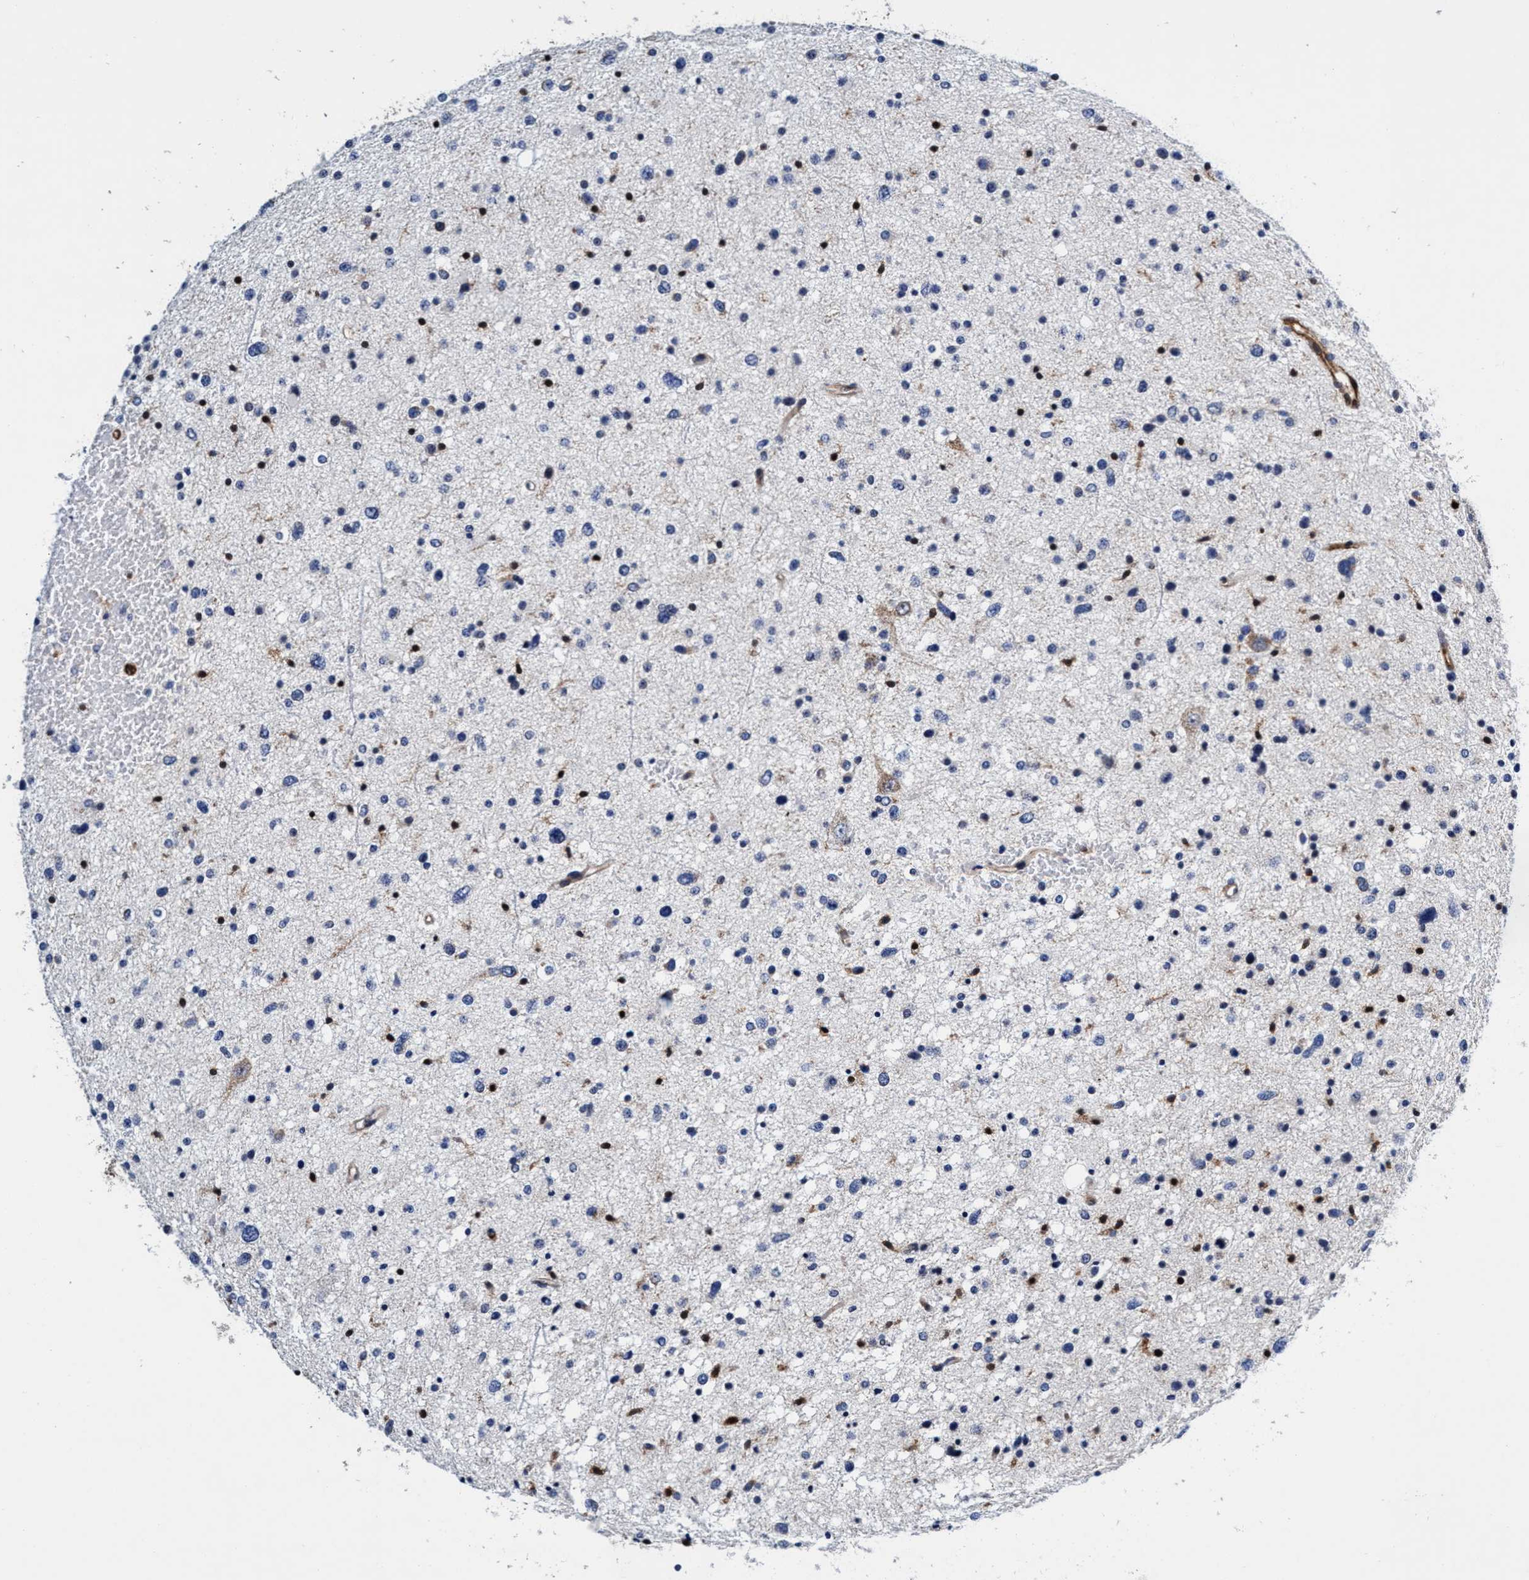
{"staining": {"intensity": "moderate", "quantity": "<25%", "location": "nuclear"}, "tissue": "glioma", "cell_type": "Tumor cells", "image_type": "cancer", "snomed": [{"axis": "morphology", "description": "Glioma, malignant, Low grade"}, {"axis": "topography", "description": "Brain"}], "caption": "A brown stain labels moderate nuclear expression of a protein in low-grade glioma (malignant) tumor cells. Using DAB (3,3'-diaminobenzidine) (brown) and hematoxylin (blue) stains, captured at high magnification using brightfield microscopy.", "gene": "UBALD2", "patient": {"sex": "female", "age": 37}}